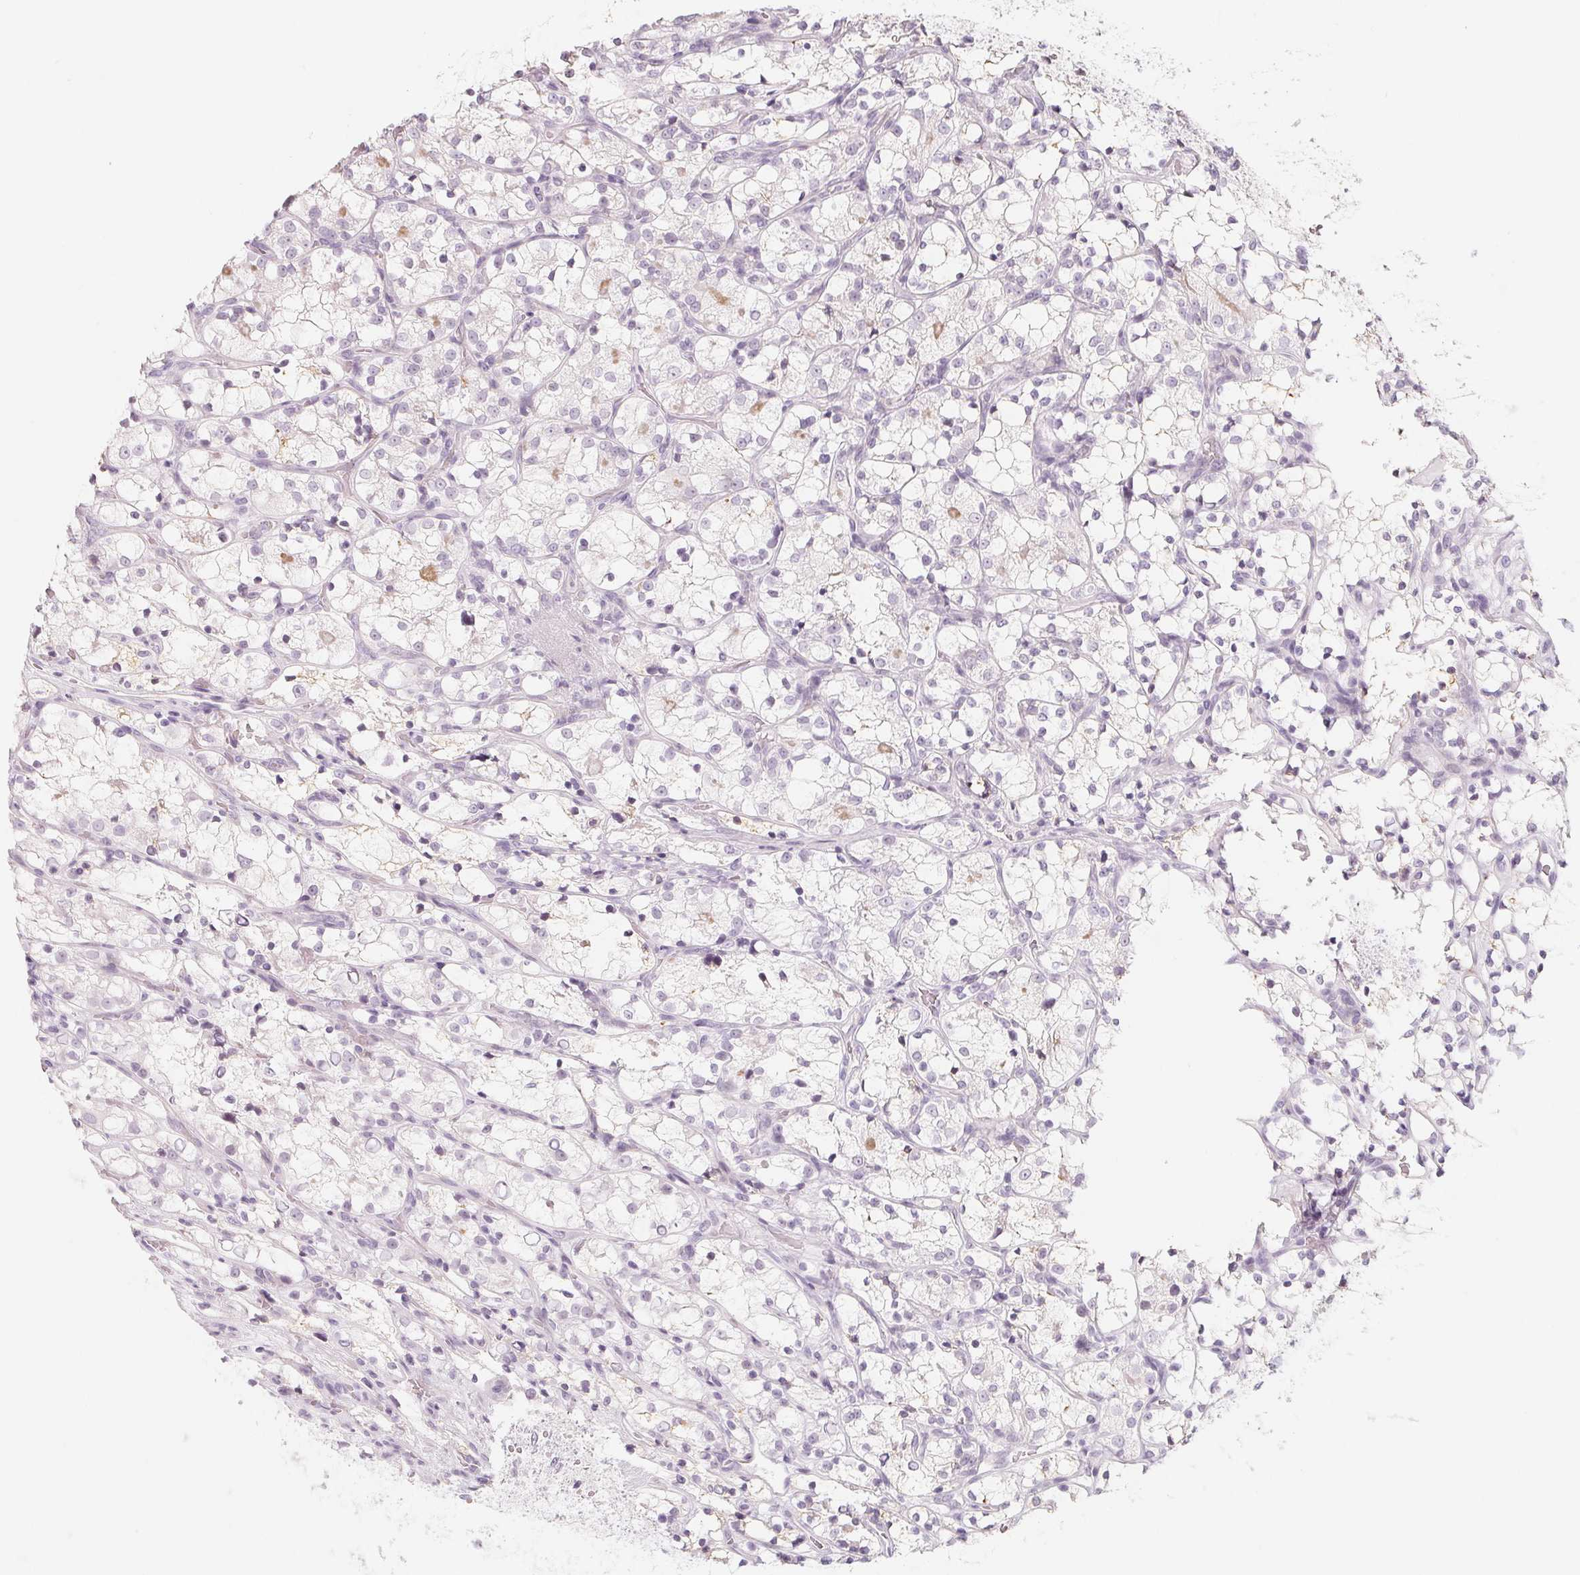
{"staining": {"intensity": "negative", "quantity": "none", "location": "none"}, "tissue": "renal cancer", "cell_type": "Tumor cells", "image_type": "cancer", "snomed": [{"axis": "morphology", "description": "Adenocarcinoma, NOS"}, {"axis": "topography", "description": "Kidney"}], "caption": "This photomicrograph is of renal cancer stained with IHC to label a protein in brown with the nuclei are counter-stained blue. There is no positivity in tumor cells. (DAB immunohistochemistry, high magnification).", "gene": "SH3GL2", "patient": {"sex": "female", "age": 69}}